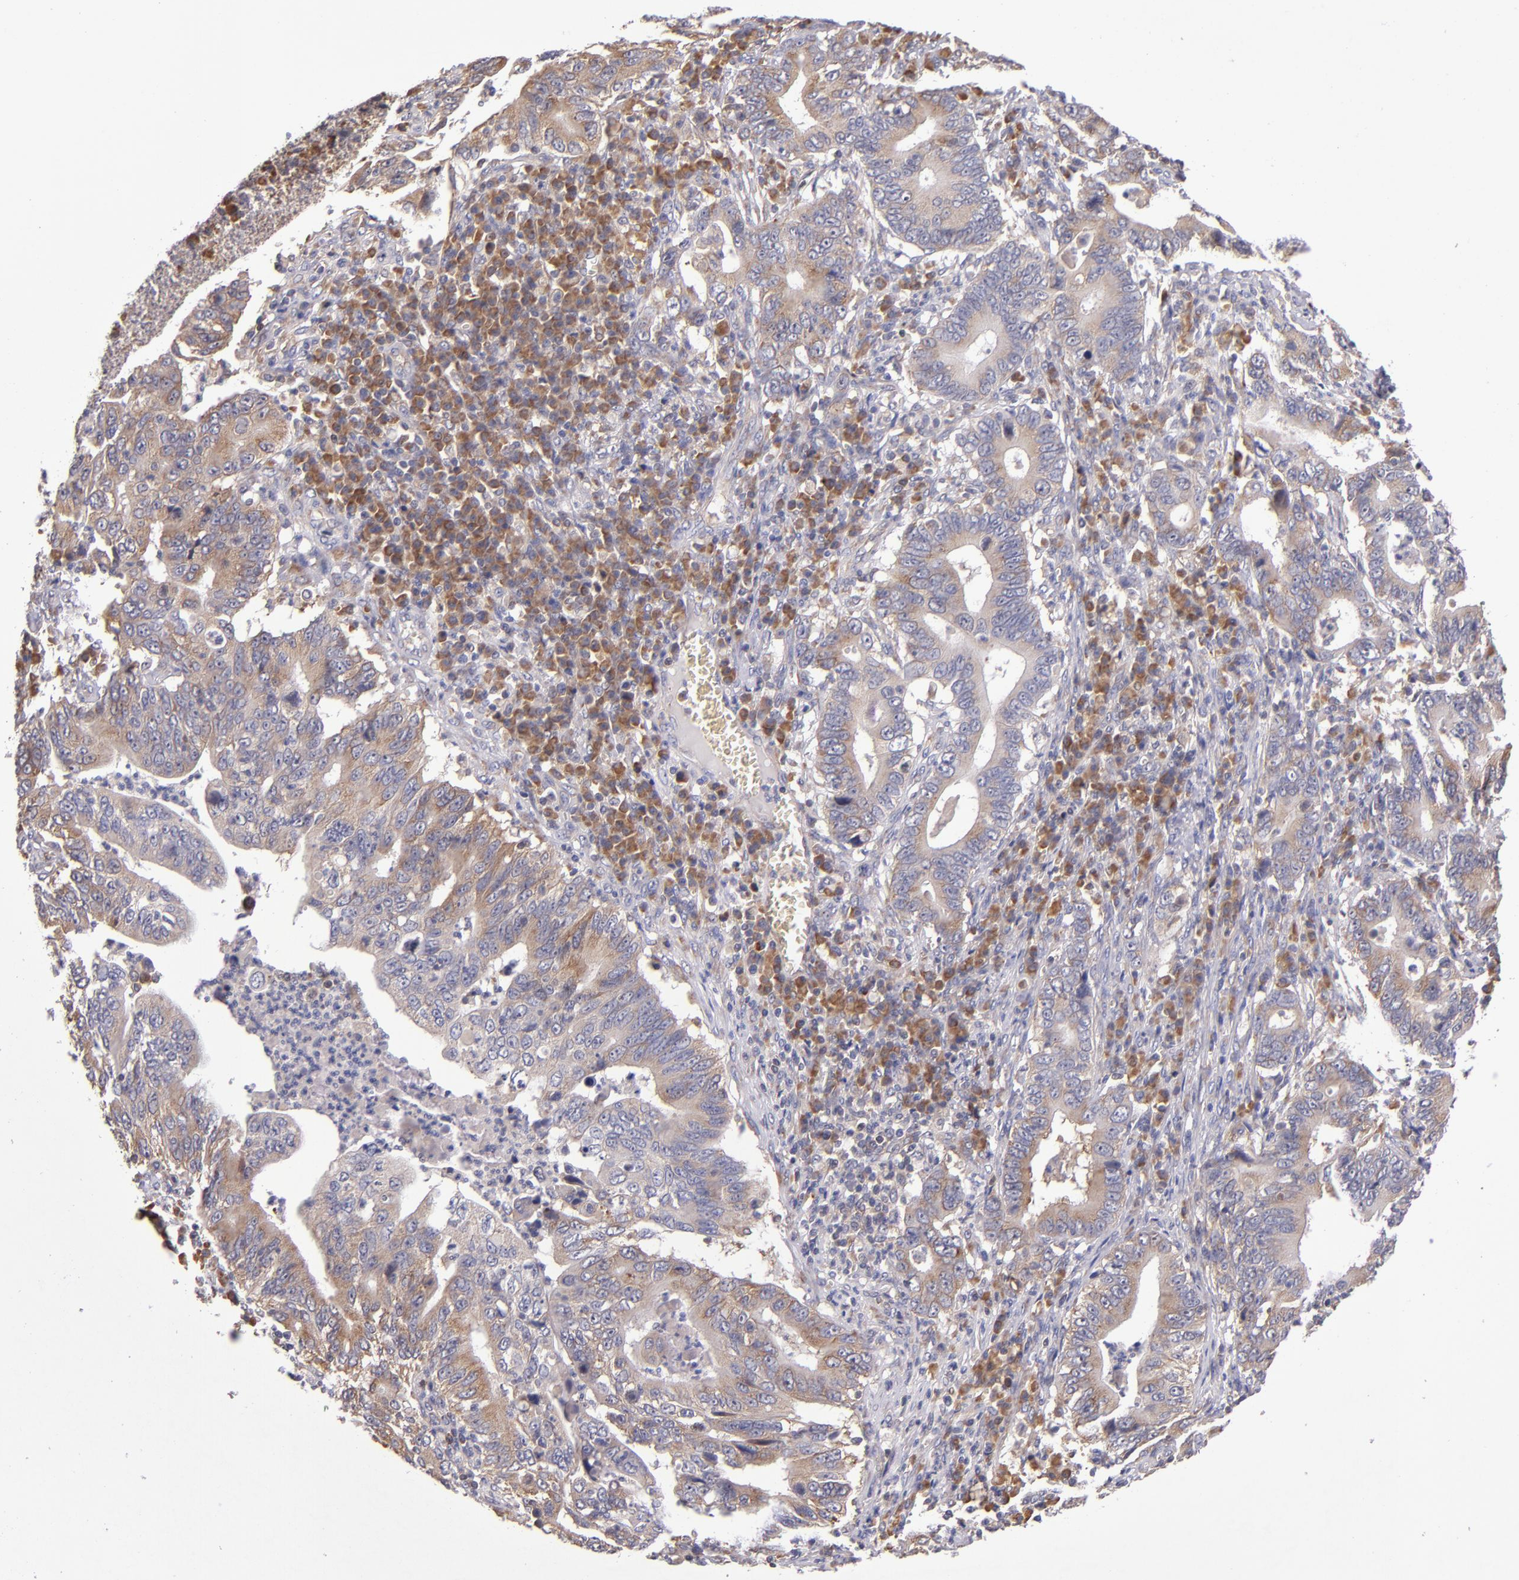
{"staining": {"intensity": "moderate", "quantity": ">75%", "location": "cytoplasmic/membranous"}, "tissue": "stomach cancer", "cell_type": "Tumor cells", "image_type": "cancer", "snomed": [{"axis": "morphology", "description": "Adenocarcinoma, NOS"}, {"axis": "topography", "description": "Stomach, upper"}], "caption": "Immunohistochemistry image of neoplastic tissue: adenocarcinoma (stomach) stained using immunohistochemistry displays medium levels of moderate protein expression localized specifically in the cytoplasmic/membranous of tumor cells, appearing as a cytoplasmic/membranous brown color.", "gene": "EIF4ENIF1", "patient": {"sex": "male", "age": 63}}